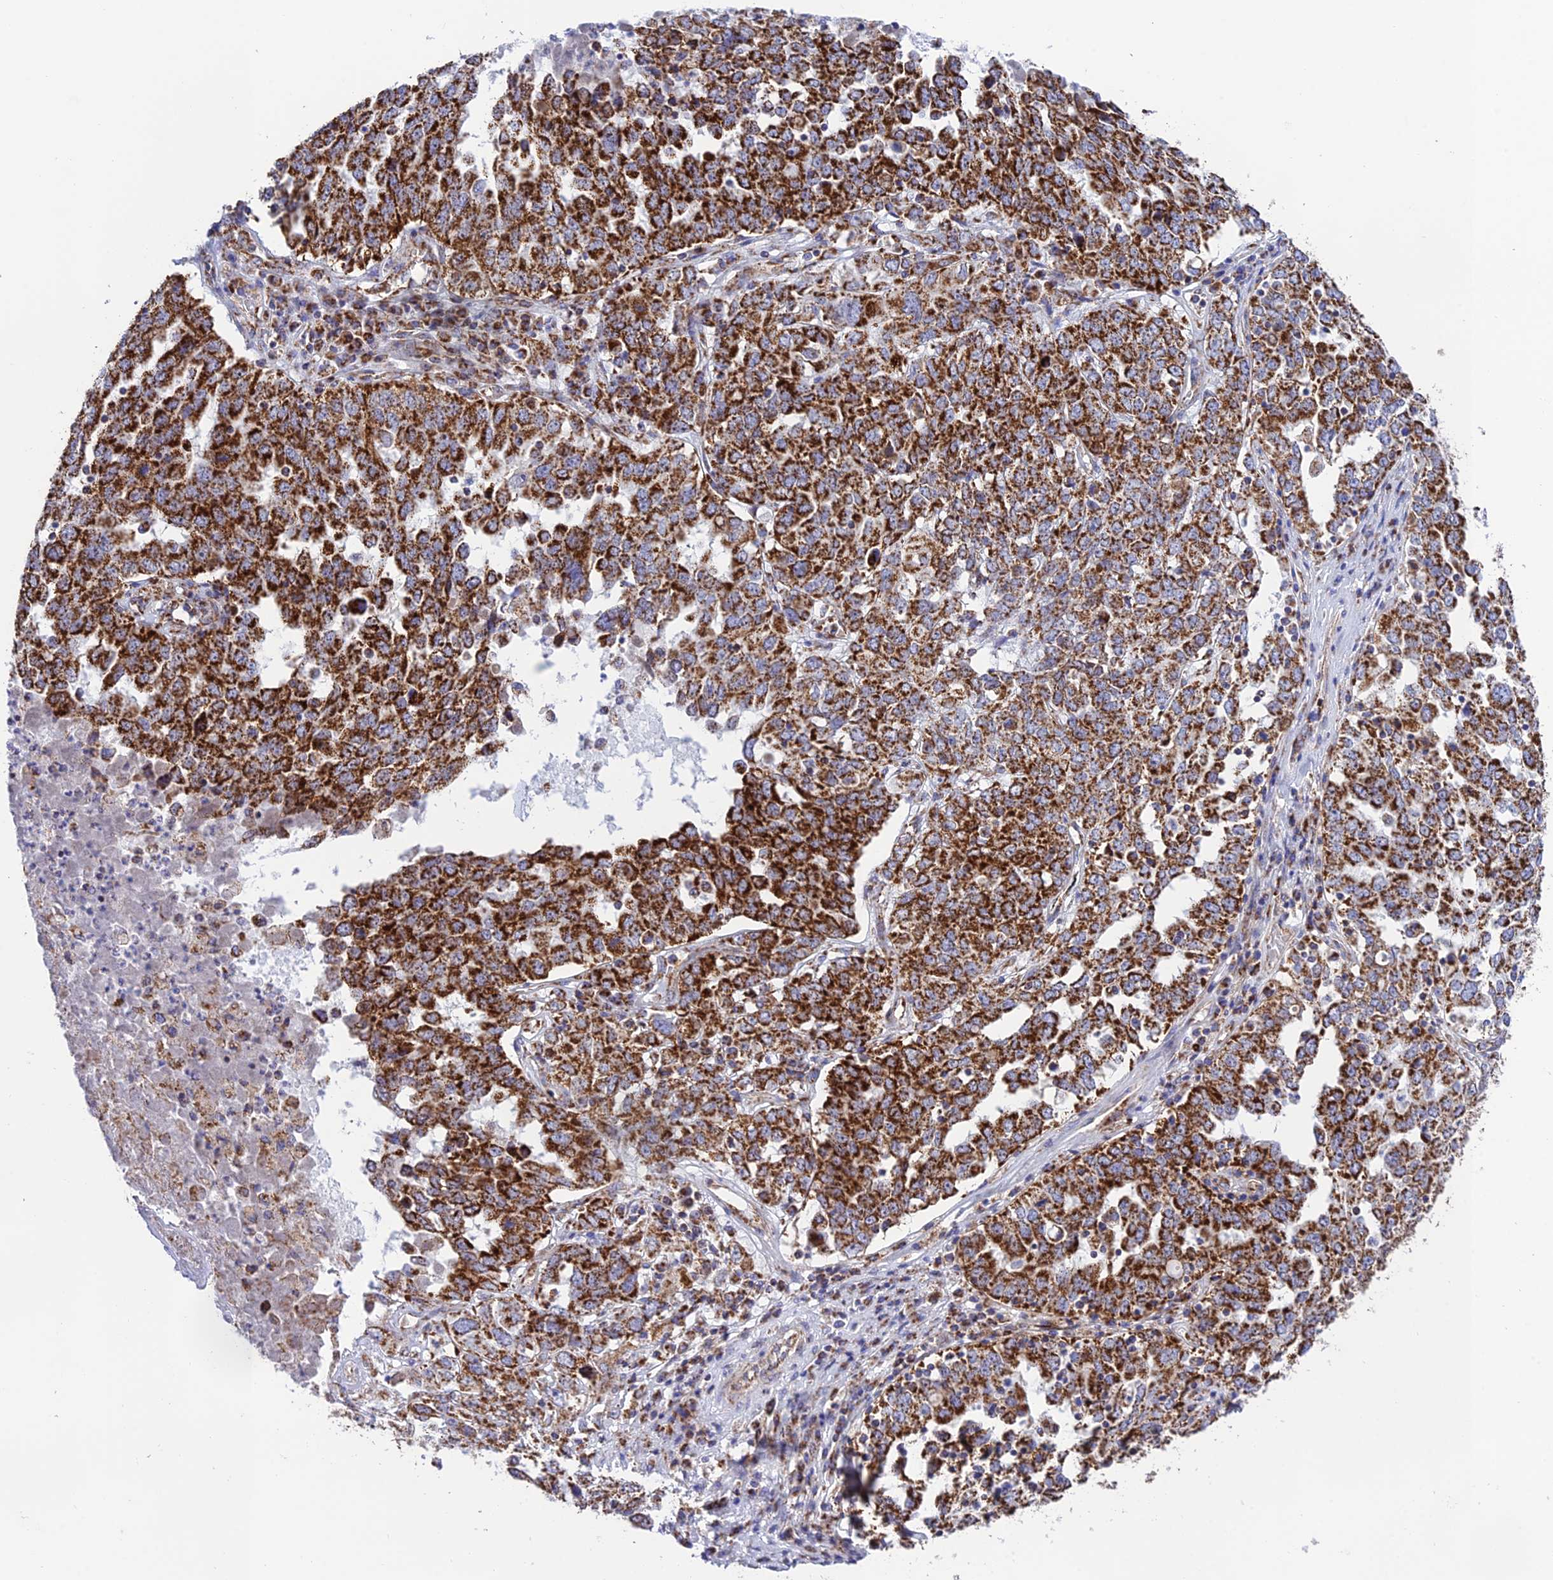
{"staining": {"intensity": "strong", "quantity": ">75%", "location": "cytoplasmic/membranous"}, "tissue": "ovarian cancer", "cell_type": "Tumor cells", "image_type": "cancer", "snomed": [{"axis": "morphology", "description": "Carcinoma, endometroid"}, {"axis": "topography", "description": "Ovary"}], "caption": "Immunohistochemistry (IHC) of endometroid carcinoma (ovarian) demonstrates high levels of strong cytoplasmic/membranous staining in approximately >75% of tumor cells.", "gene": "CHCHD3", "patient": {"sex": "female", "age": 62}}